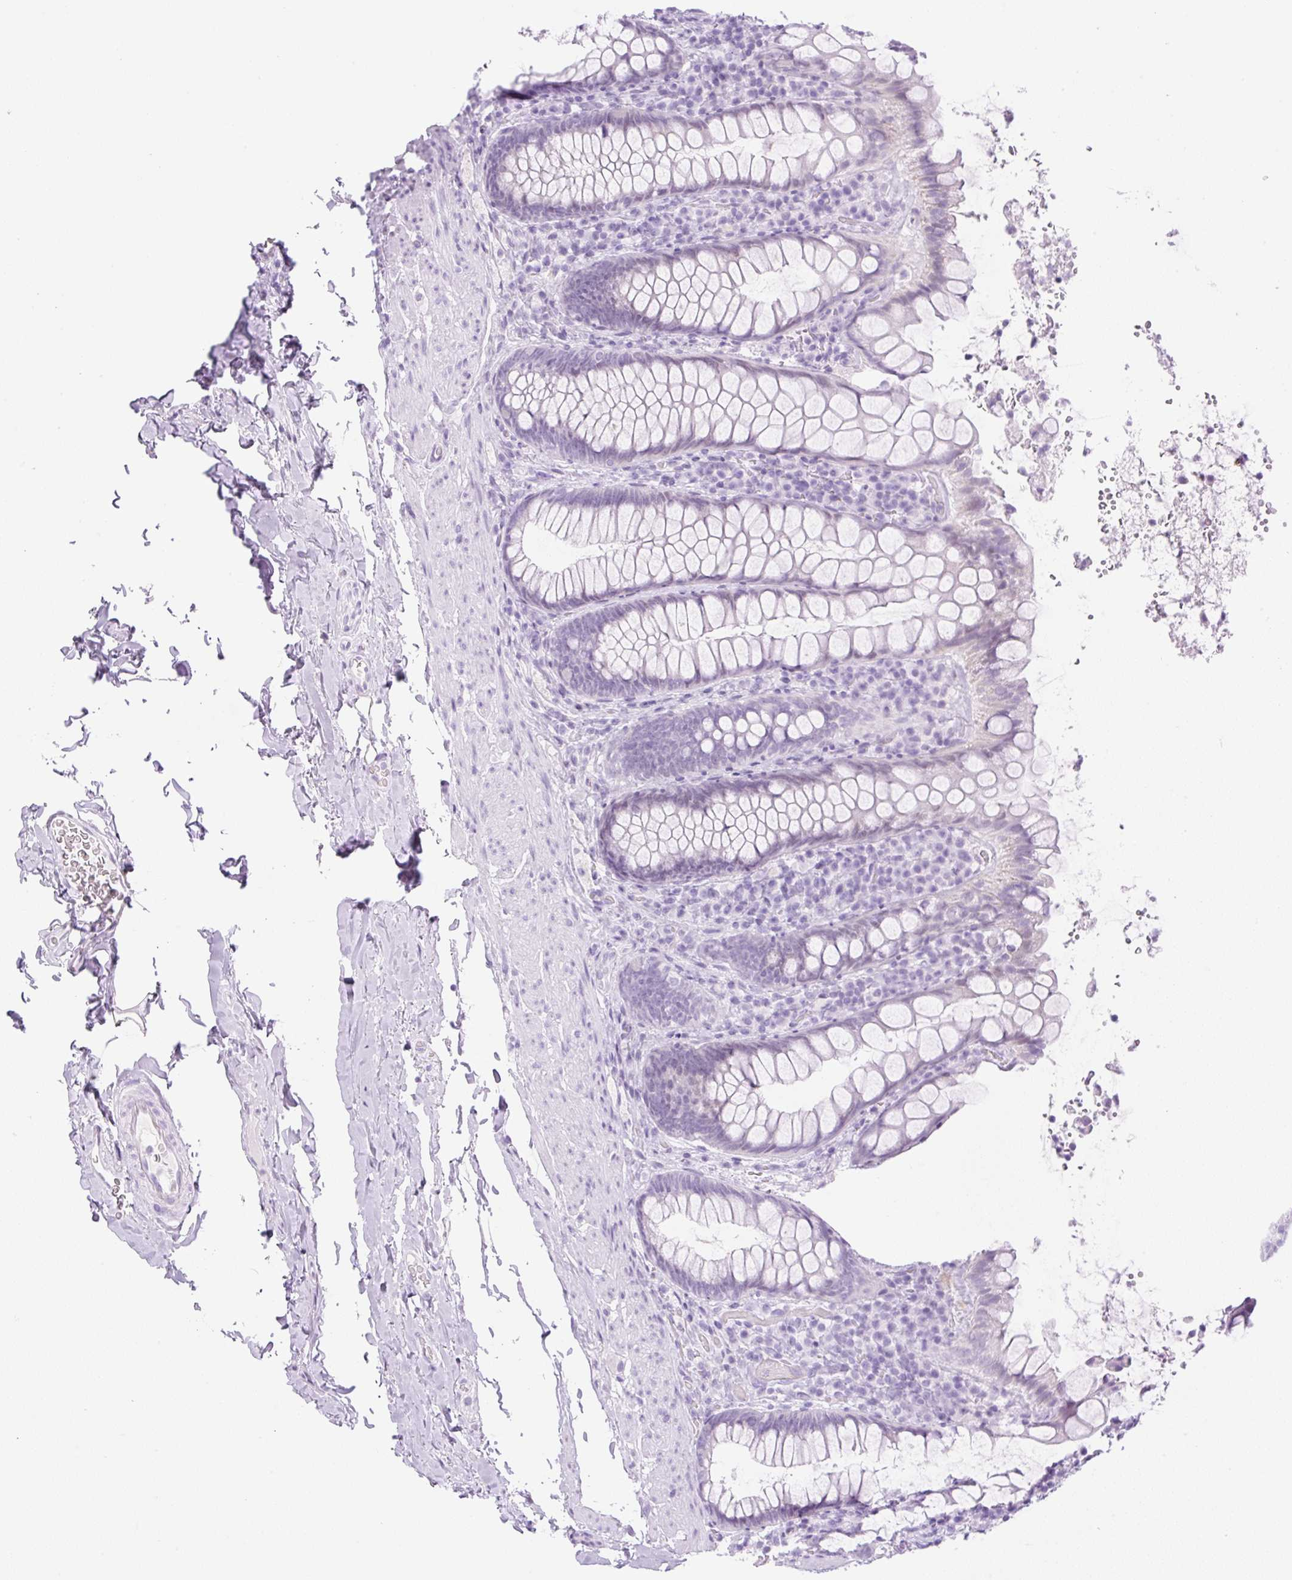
{"staining": {"intensity": "negative", "quantity": "none", "location": "none"}, "tissue": "rectum", "cell_type": "Glandular cells", "image_type": "normal", "snomed": [{"axis": "morphology", "description": "Normal tissue, NOS"}, {"axis": "topography", "description": "Rectum"}], "caption": "This is an immunohistochemistry image of normal human rectum. There is no staining in glandular cells.", "gene": "SPRR4", "patient": {"sex": "female", "age": 69}}